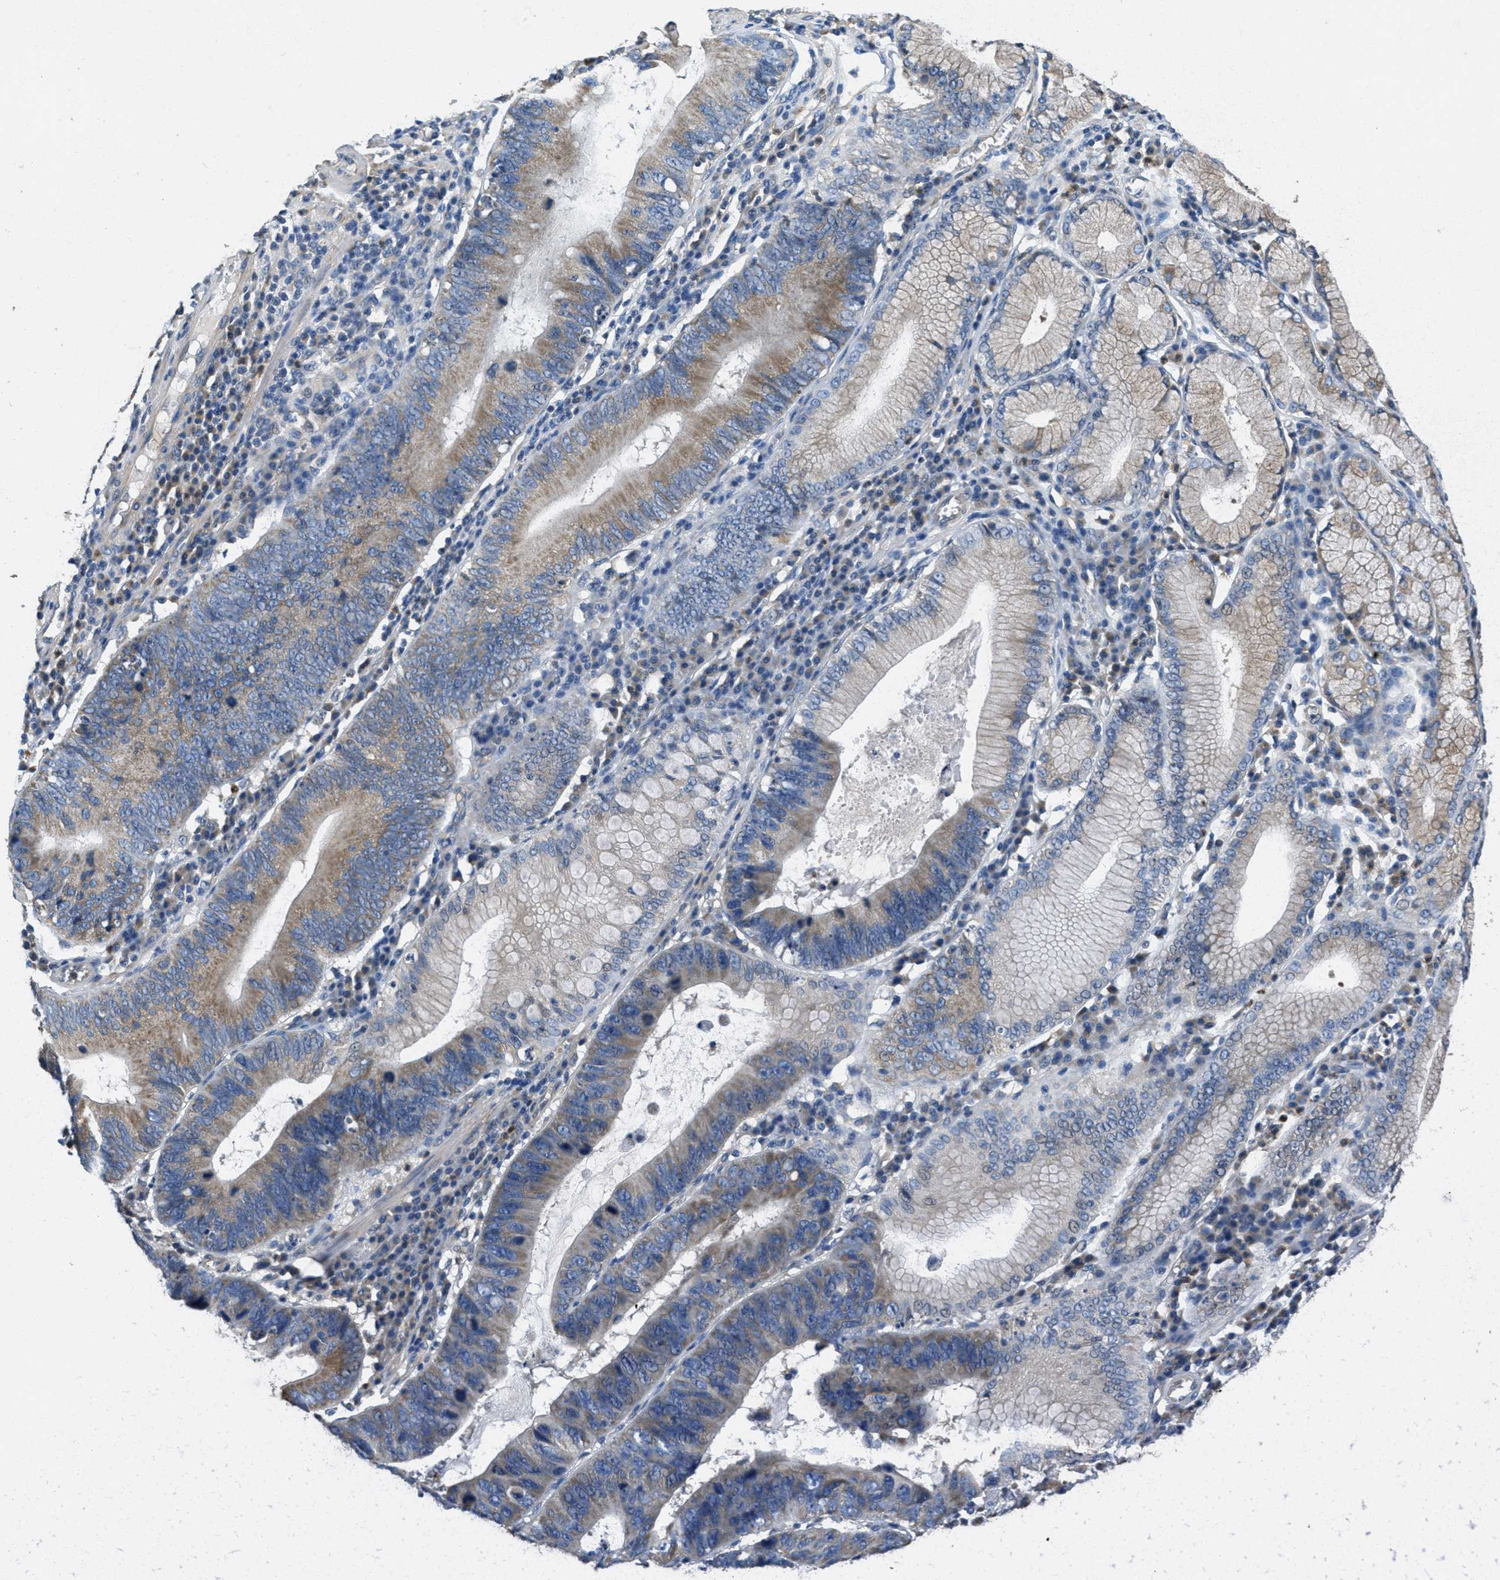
{"staining": {"intensity": "weak", "quantity": "25%-75%", "location": "cytoplasmic/membranous"}, "tissue": "stomach cancer", "cell_type": "Tumor cells", "image_type": "cancer", "snomed": [{"axis": "morphology", "description": "Adenocarcinoma, NOS"}, {"axis": "topography", "description": "Stomach"}], "caption": "Tumor cells display weak cytoplasmic/membranous positivity in about 25%-75% of cells in adenocarcinoma (stomach).", "gene": "TOMM70", "patient": {"sex": "male", "age": 59}}